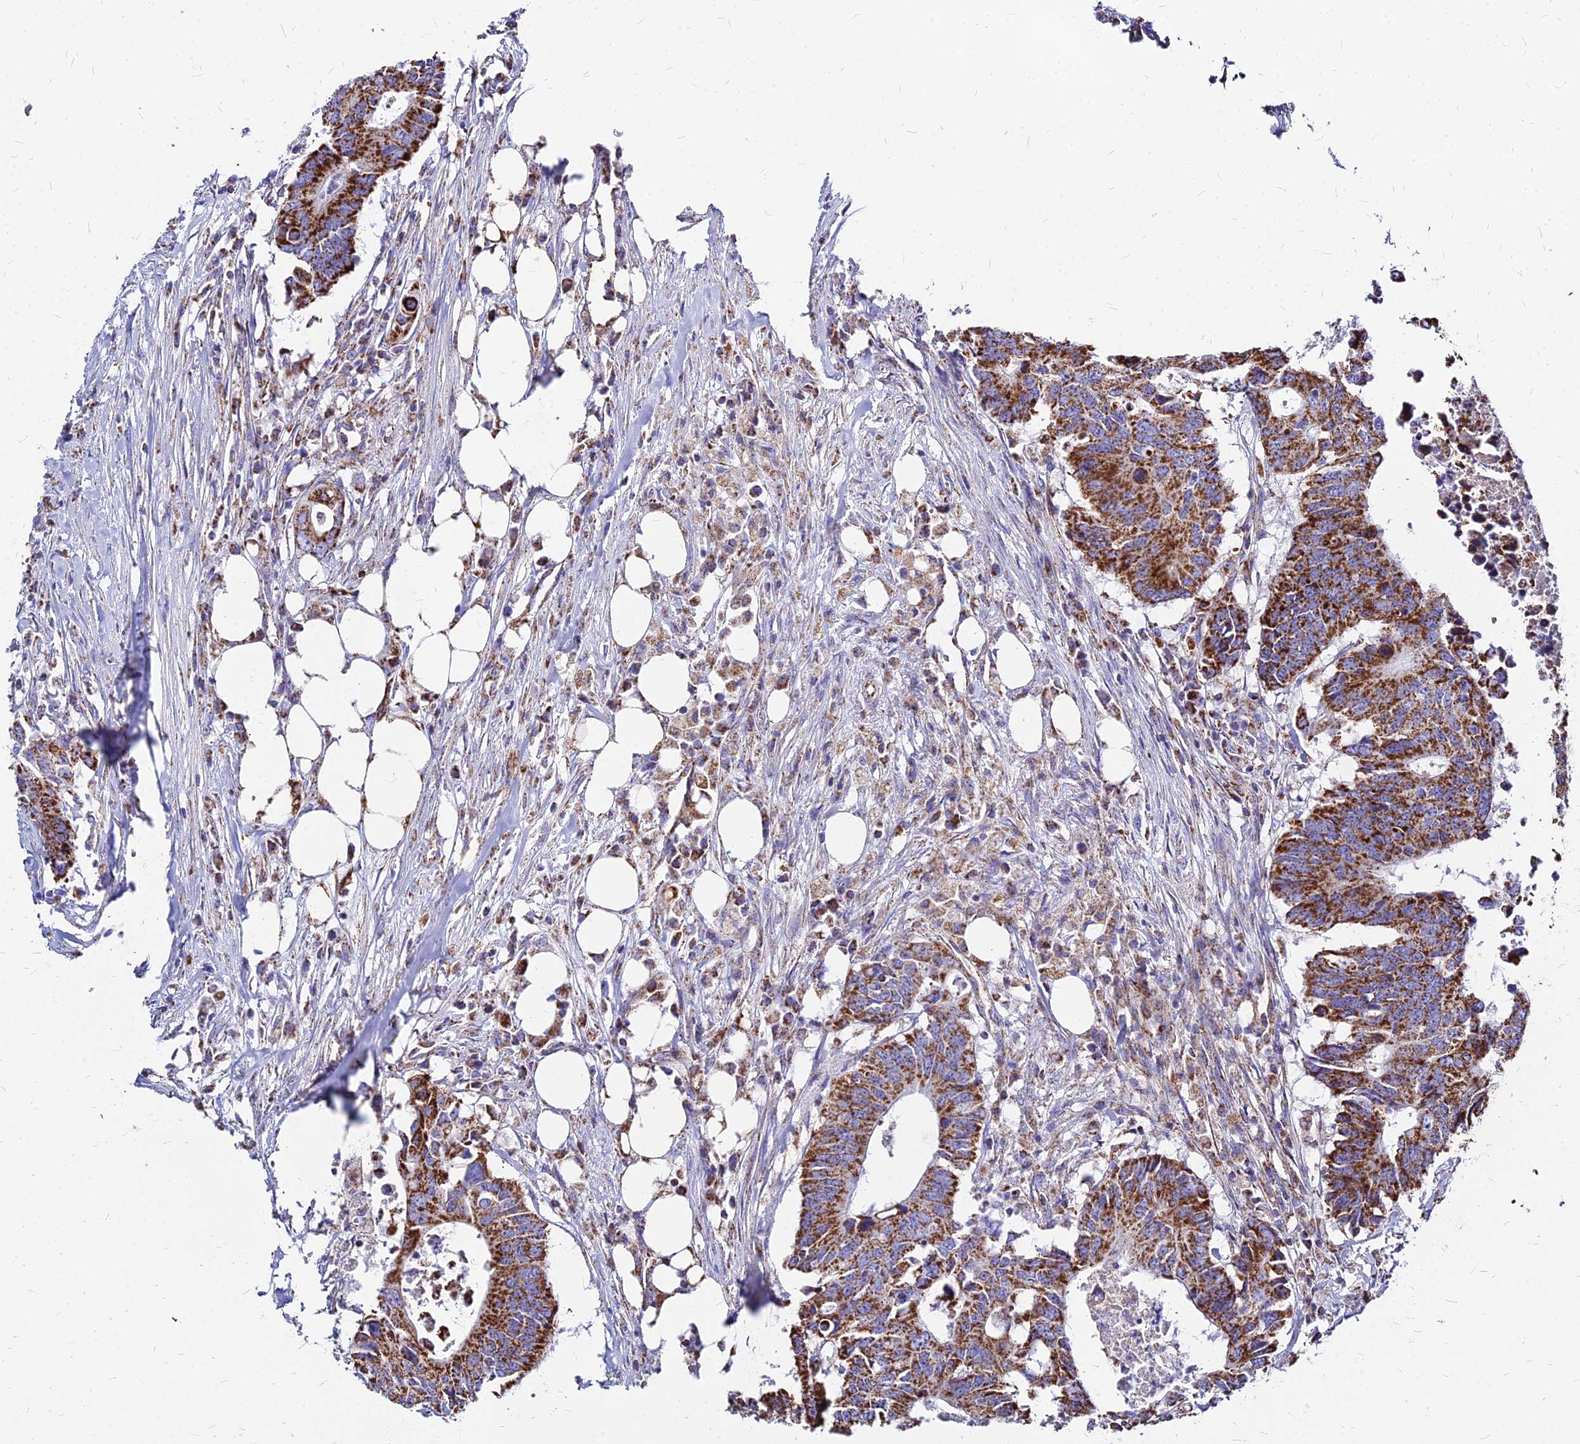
{"staining": {"intensity": "strong", "quantity": ">75%", "location": "cytoplasmic/membranous"}, "tissue": "colorectal cancer", "cell_type": "Tumor cells", "image_type": "cancer", "snomed": [{"axis": "morphology", "description": "Adenocarcinoma, NOS"}, {"axis": "topography", "description": "Colon"}], "caption": "The micrograph reveals staining of colorectal cancer (adenocarcinoma), revealing strong cytoplasmic/membranous protein expression (brown color) within tumor cells. The protein of interest is shown in brown color, while the nuclei are stained blue.", "gene": "DLD", "patient": {"sex": "male", "age": 71}}